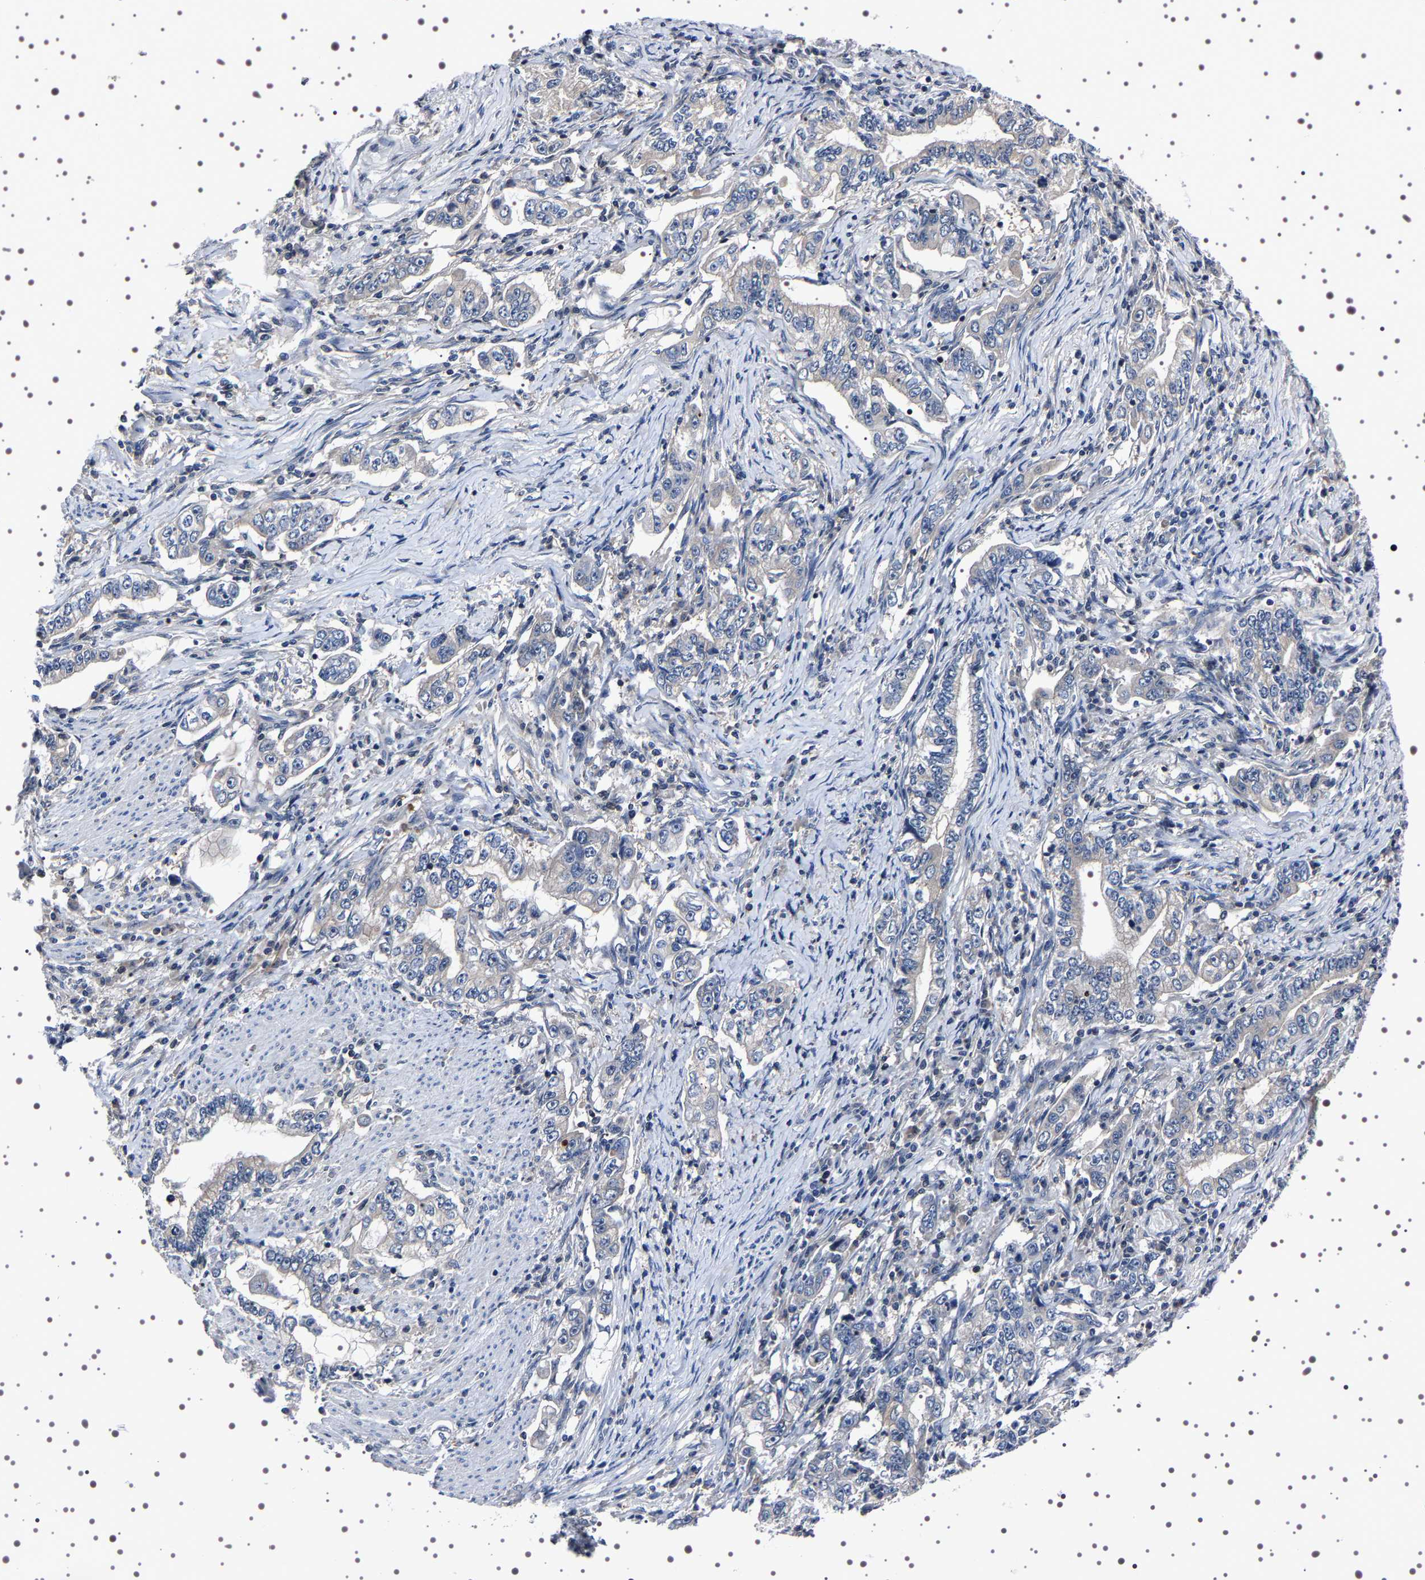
{"staining": {"intensity": "negative", "quantity": "none", "location": "none"}, "tissue": "stomach cancer", "cell_type": "Tumor cells", "image_type": "cancer", "snomed": [{"axis": "morphology", "description": "Adenocarcinoma, NOS"}, {"axis": "topography", "description": "Stomach, lower"}], "caption": "Tumor cells show no significant staining in adenocarcinoma (stomach).", "gene": "TARBP1", "patient": {"sex": "female", "age": 72}}